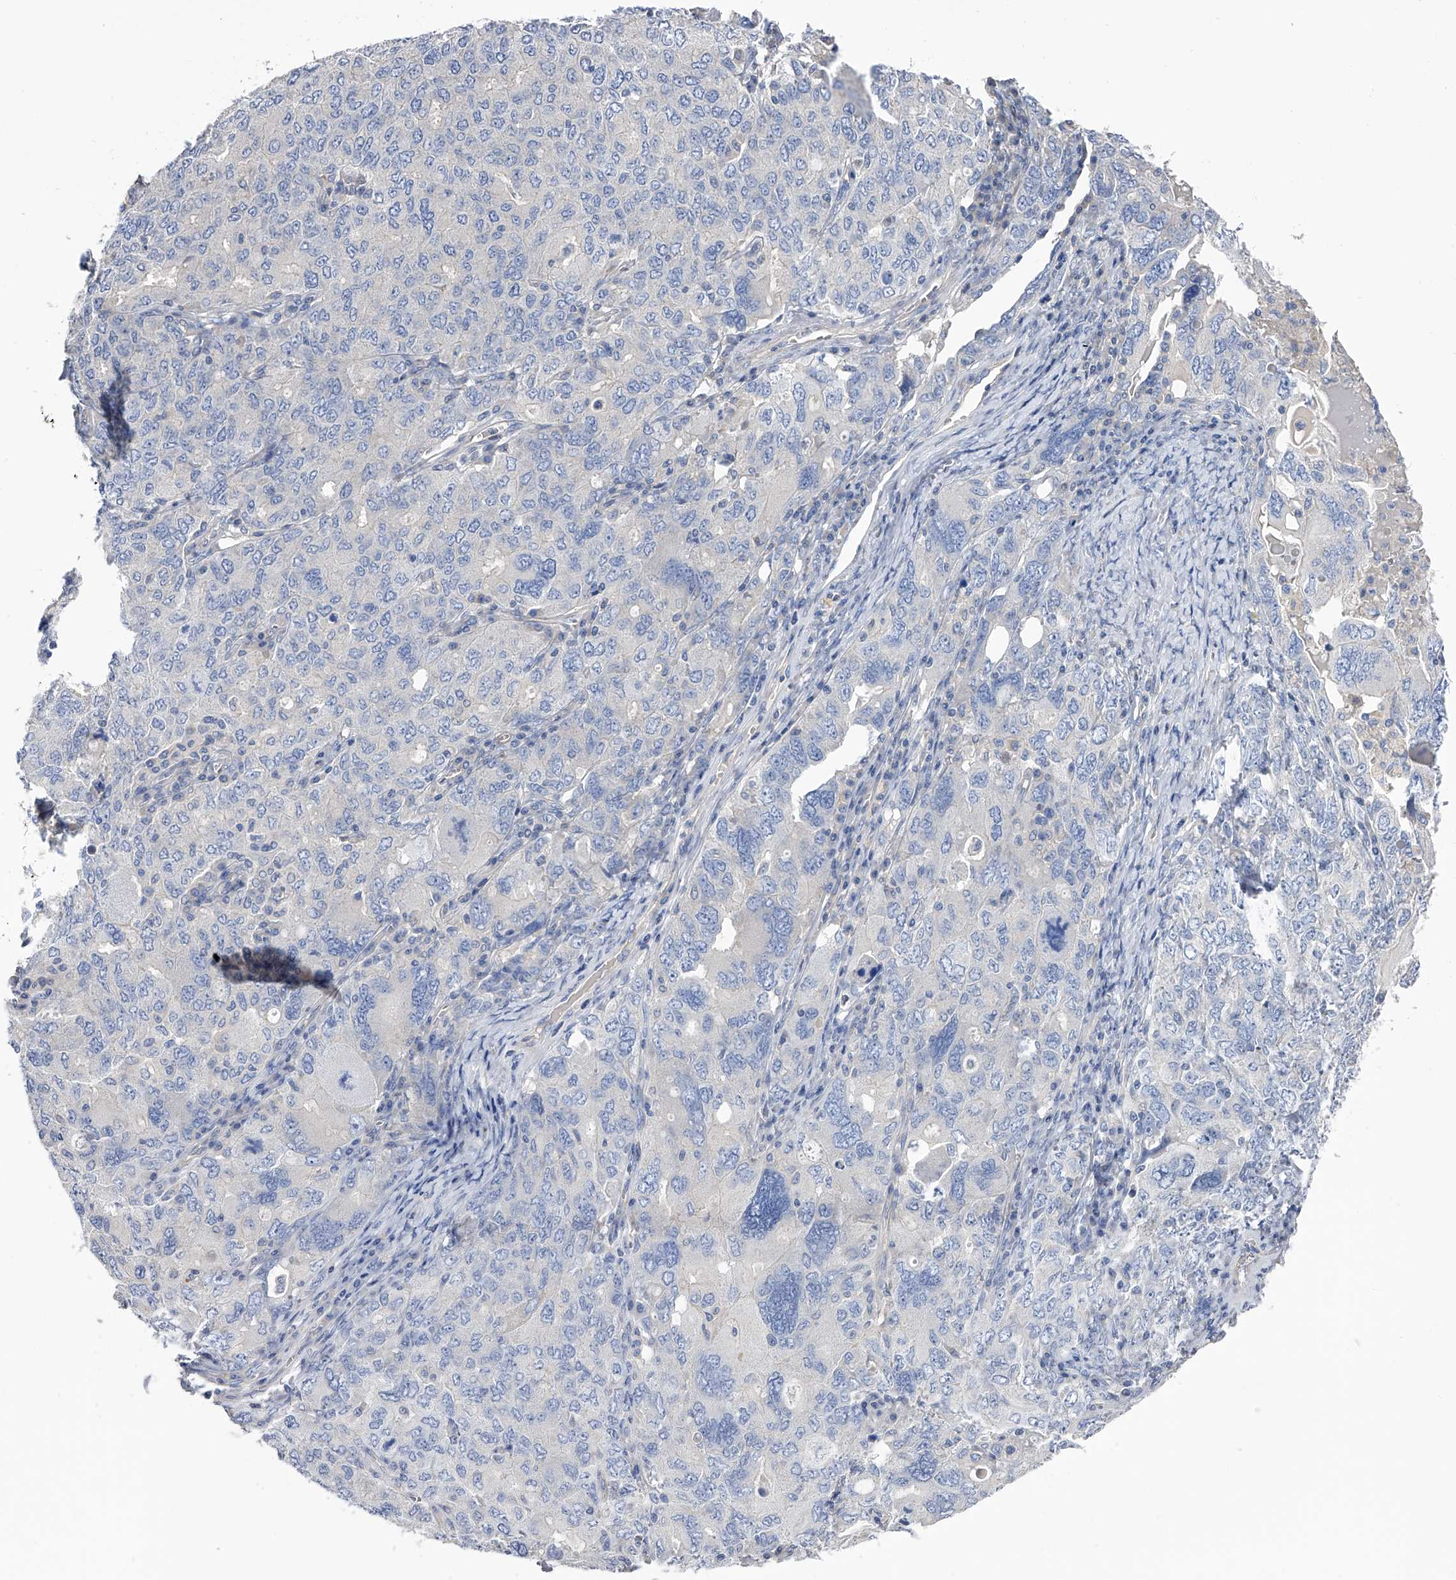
{"staining": {"intensity": "negative", "quantity": "none", "location": "none"}, "tissue": "ovarian cancer", "cell_type": "Tumor cells", "image_type": "cancer", "snomed": [{"axis": "morphology", "description": "Carcinoma, endometroid"}, {"axis": "topography", "description": "Ovary"}], "caption": "The histopathology image shows no significant expression in tumor cells of ovarian cancer.", "gene": "RWDD2A", "patient": {"sex": "female", "age": 62}}